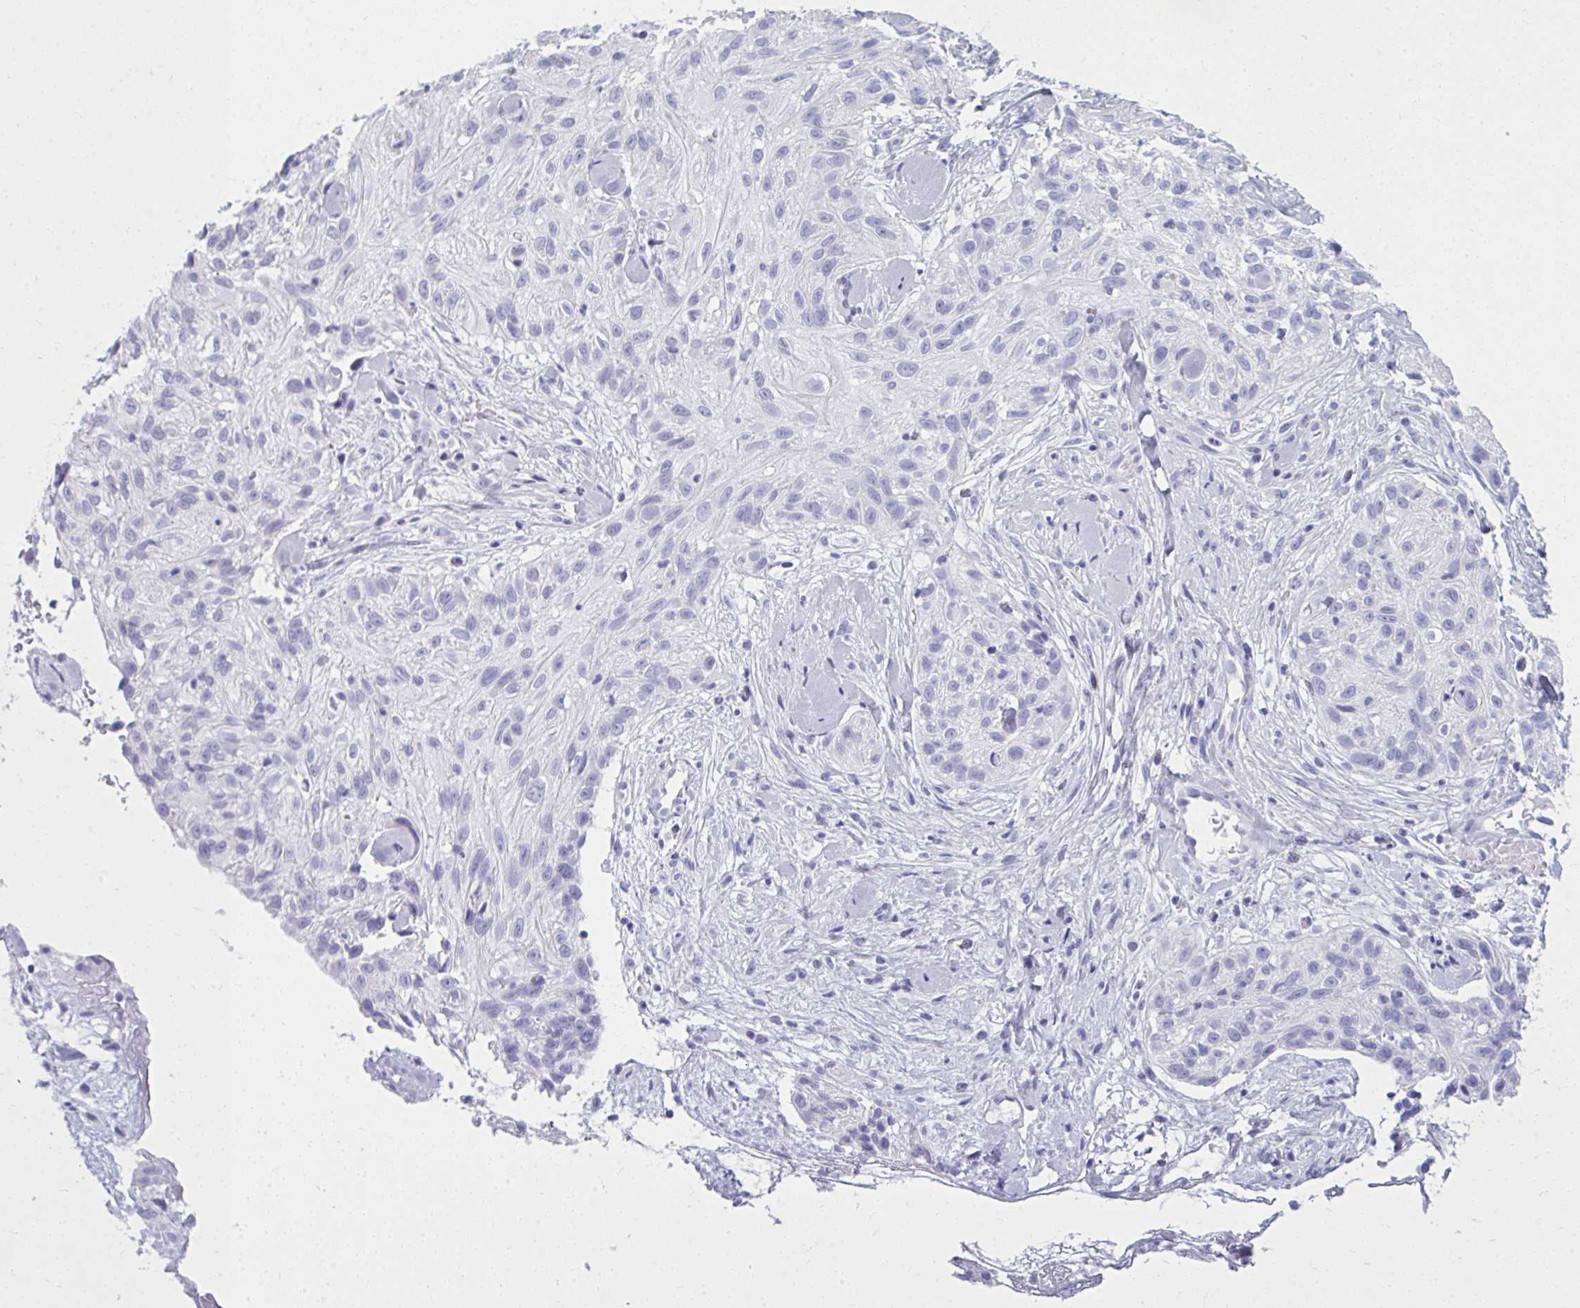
{"staining": {"intensity": "negative", "quantity": "none", "location": "none"}, "tissue": "skin cancer", "cell_type": "Tumor cells", "image_type": "cancer", "snomed": [{"axis": "morphology", "description": "Squamous cell carcinoma, NOS"}, {"axis": "topography", "description": "Skin"}], "caption": "Skin cancer was stained to show a protein in brown. There is no significant staining in tumor cells.", "gene": "QDPR", "patient": {"sex": "male", "age": 82}}